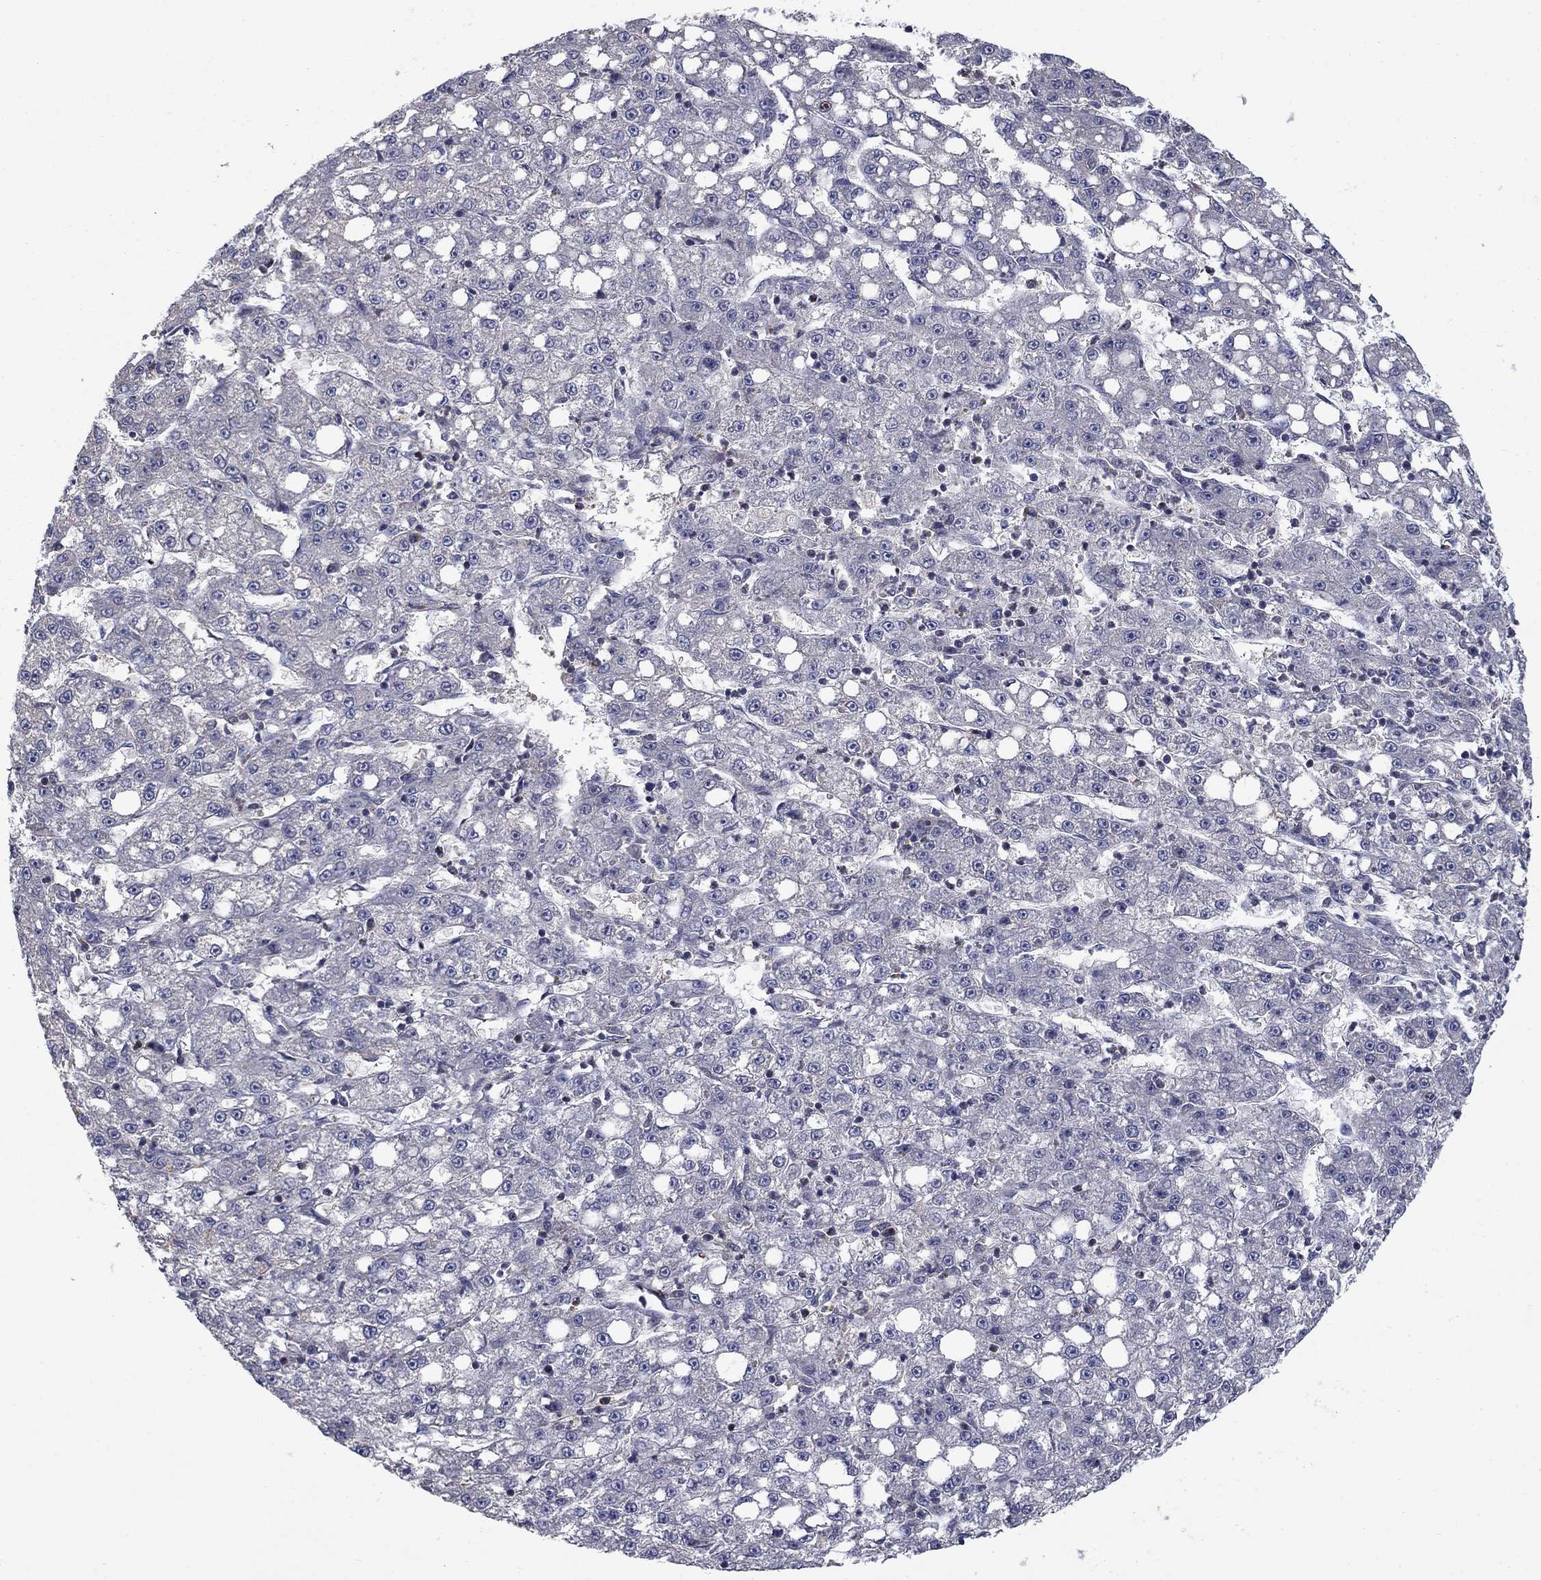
{"staining": {"intensity": "negative", "quantity": "none", "location": "none"}, "tissue": "liver cancer", "cell_type": "Tumor cells", "image_type": "cancer", "snomed": [{"axis": "morphology", "description": "Carcinoma, Hepatocellular, NOS"}, {"axis": "topography", "description": "Liver"}], "caption": "Tumor cells are negative for brown protein staining in liver hepatocellular carcinoma.", "gene": "HDAC4", "patient": {"sex": "female", "age": 65}}